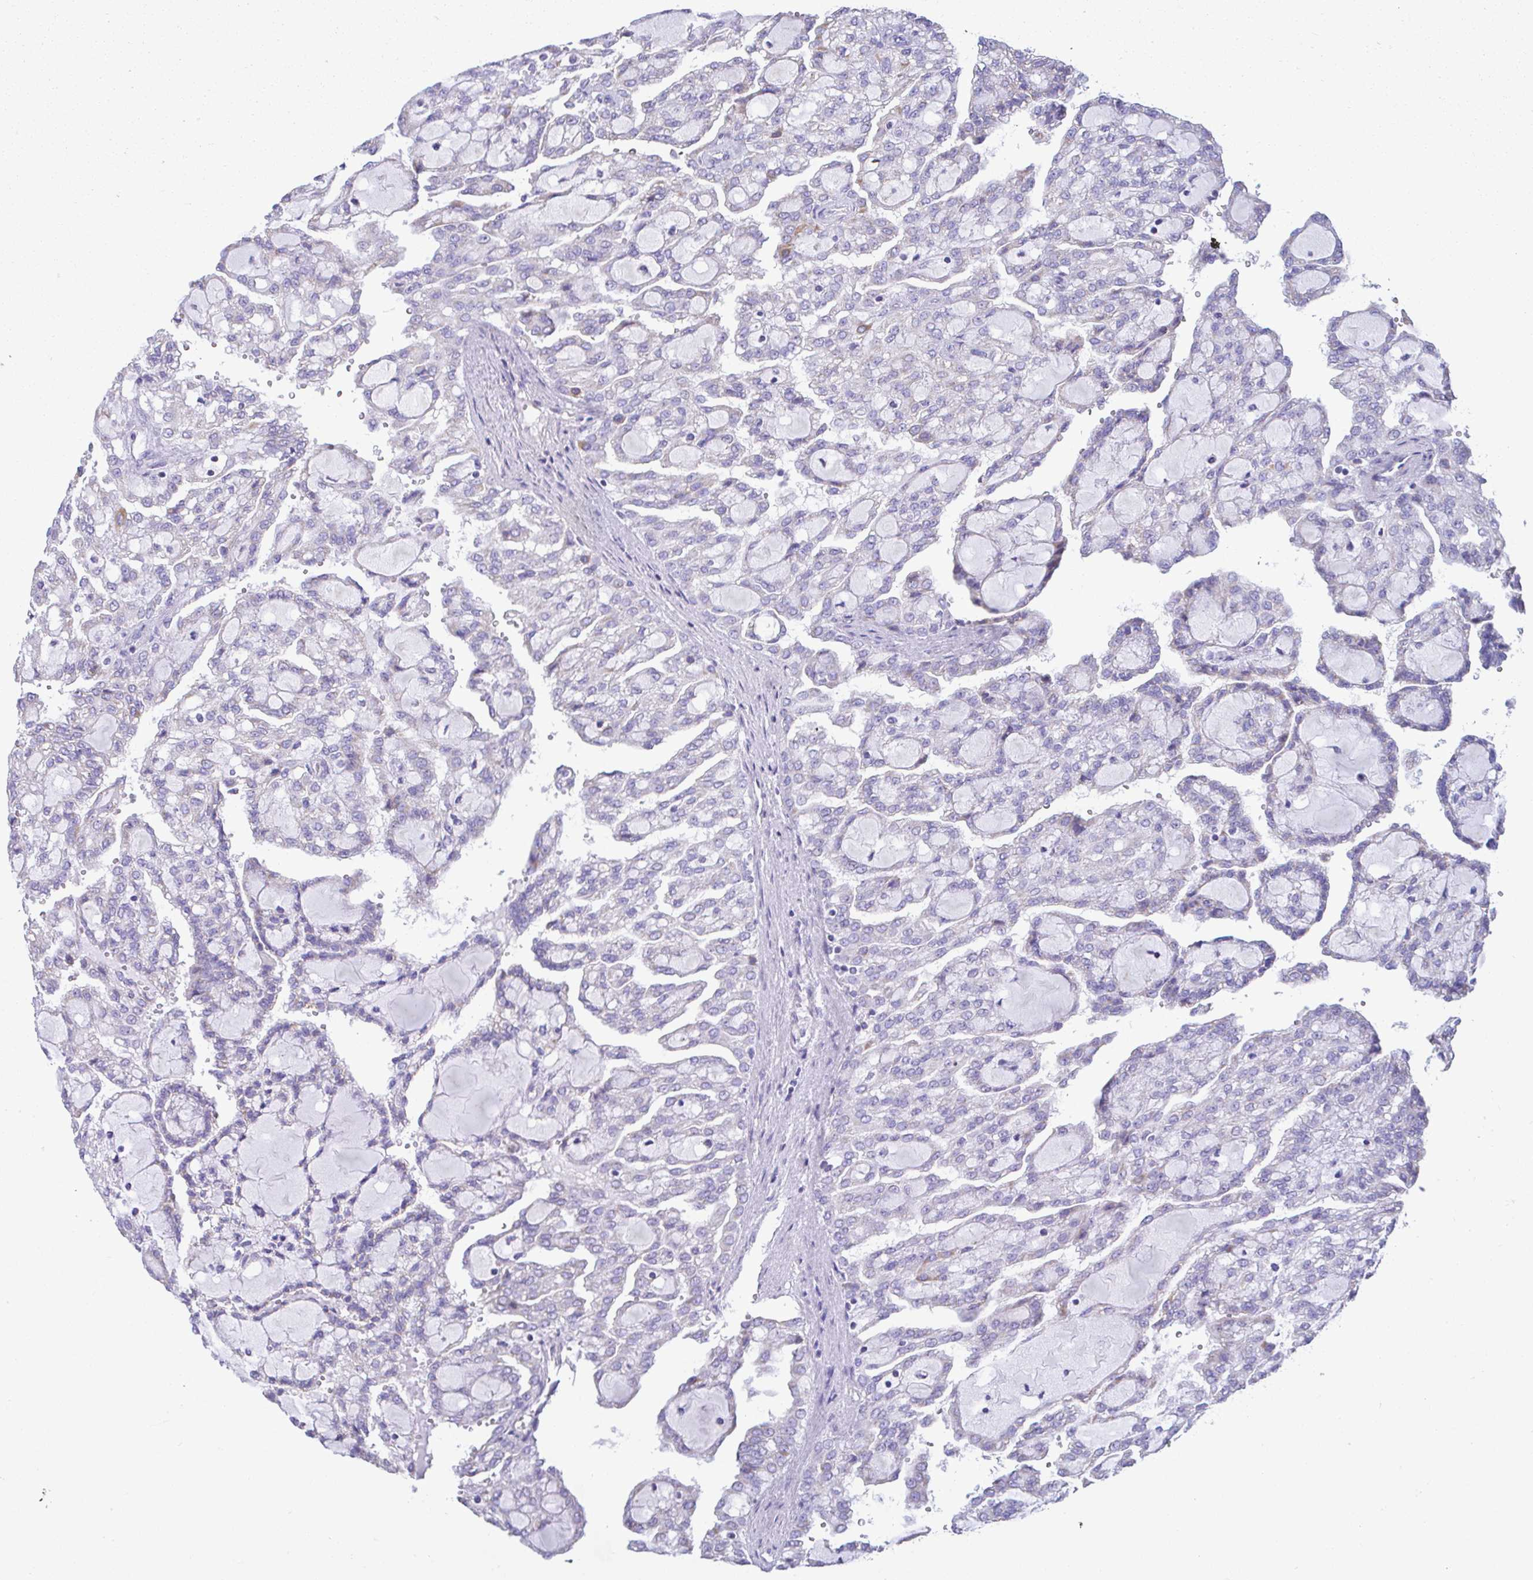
{"staining": {"intensity": "negative", "quantity": "none", "location": "none"}, "tissue": "renal cancer", "cell_type": "Tumor cells", "image_type": "cancer", "snomed": [{"axis": "morphology", "description": "Adenocarcinoma, NOS"}, {"axis": "topography", "description": "Kidney"}], "caption": "High power microscopy photomicrograph of an immunohistochemistry histopathology image of renal cancer (adenocarcinoma), revealing no significant positivity in tumor cells.", "gene": "NLRP8", "patient": {"sex": "male", "age": 63}}